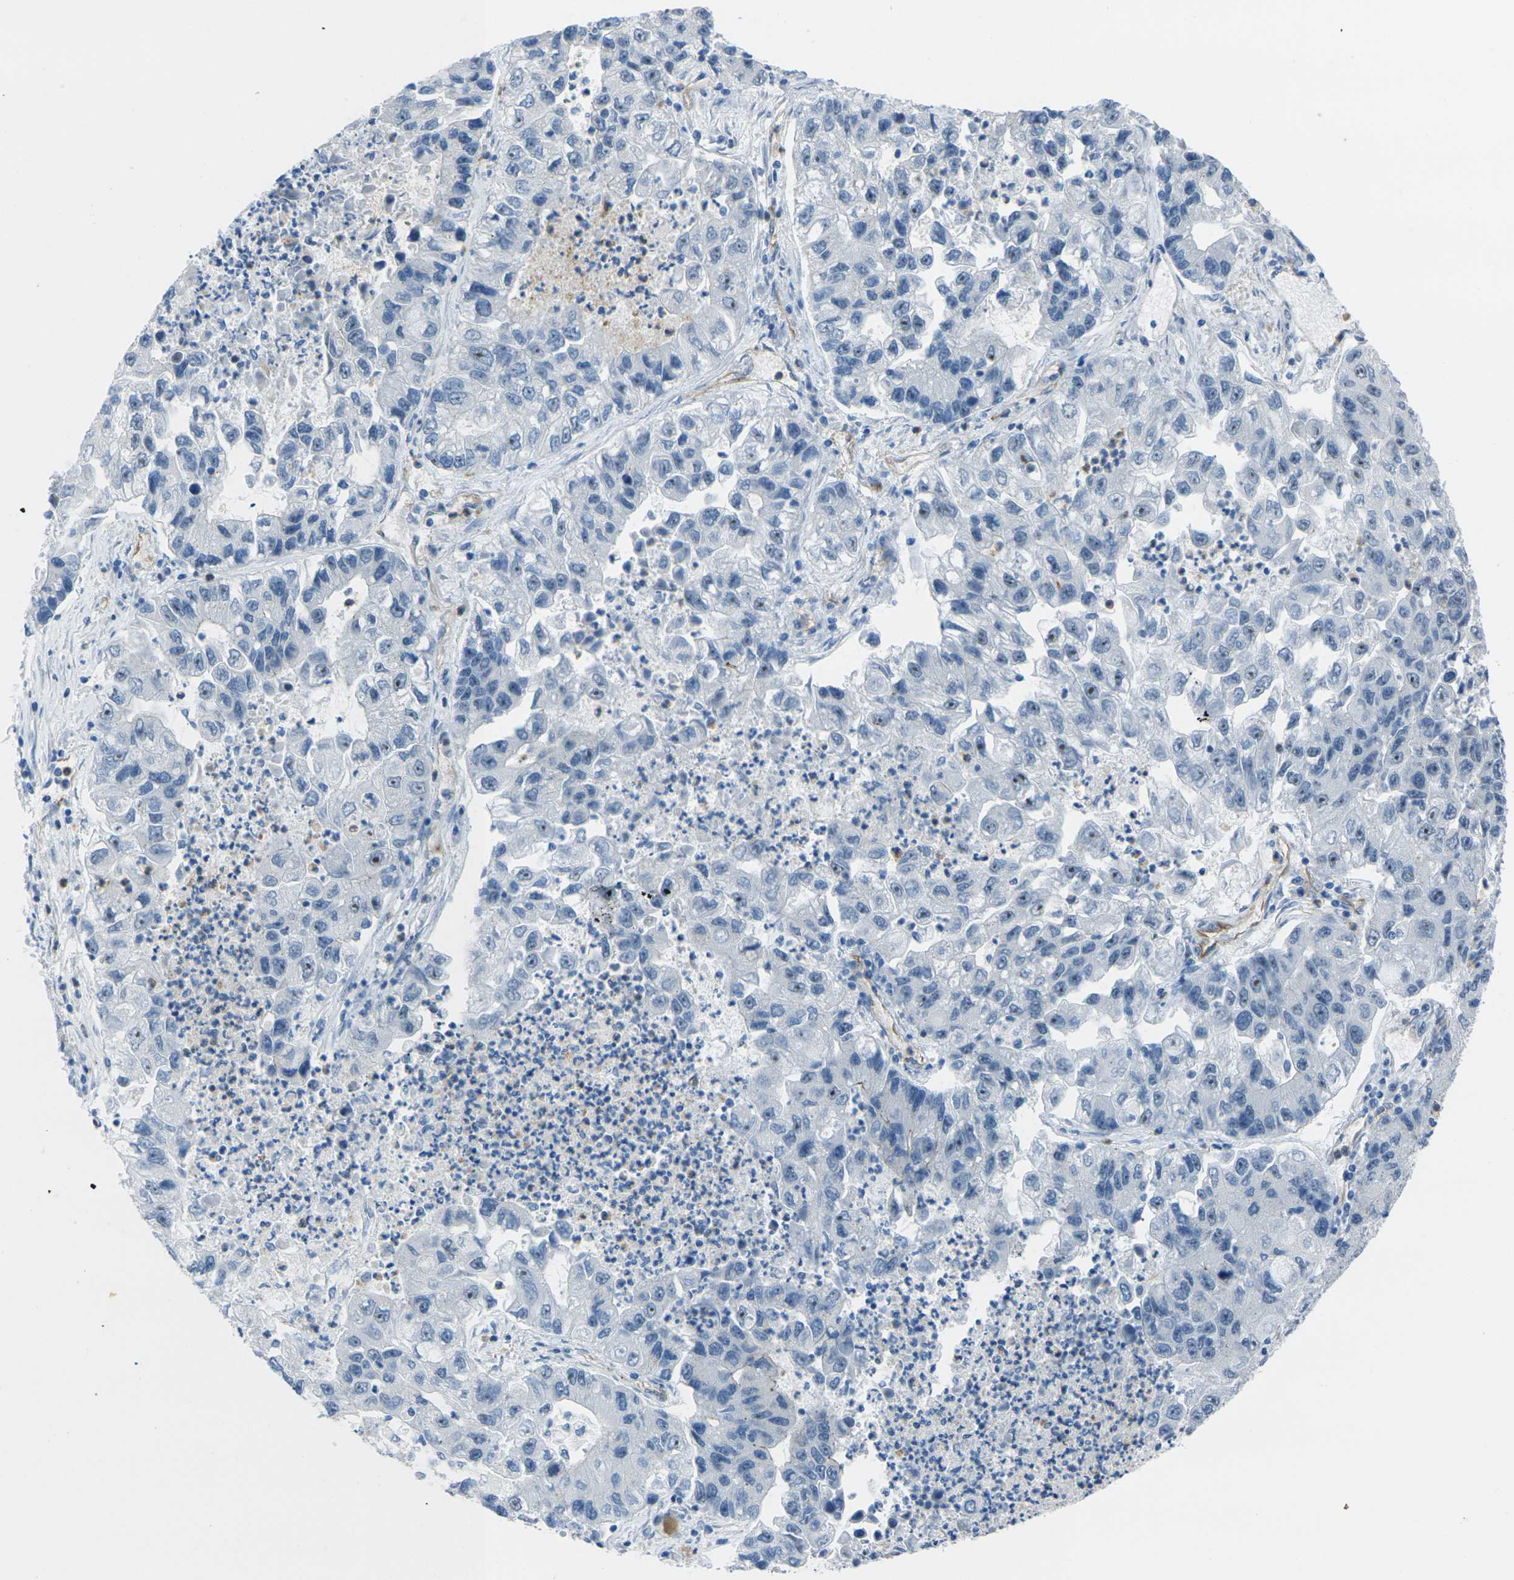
{"staining": {"intensity": "weak", "quantity": "<25%", "location": "nuclear"}, "tissue": "lung cancer", "cell_type": "Tumor cells", "image_type": "cancer", "snomed": [{"axis": "morphology", "description": "Adenocarcinoma, NOS"}, {"axis": "topography", "description": "Lung"}], "caption": "Tumor cells are negative for brown protein staining in lung cancer (adenocarcinoma).", "gene": "HSPA12B", "patient": {"sex": "female", "age": 51}}